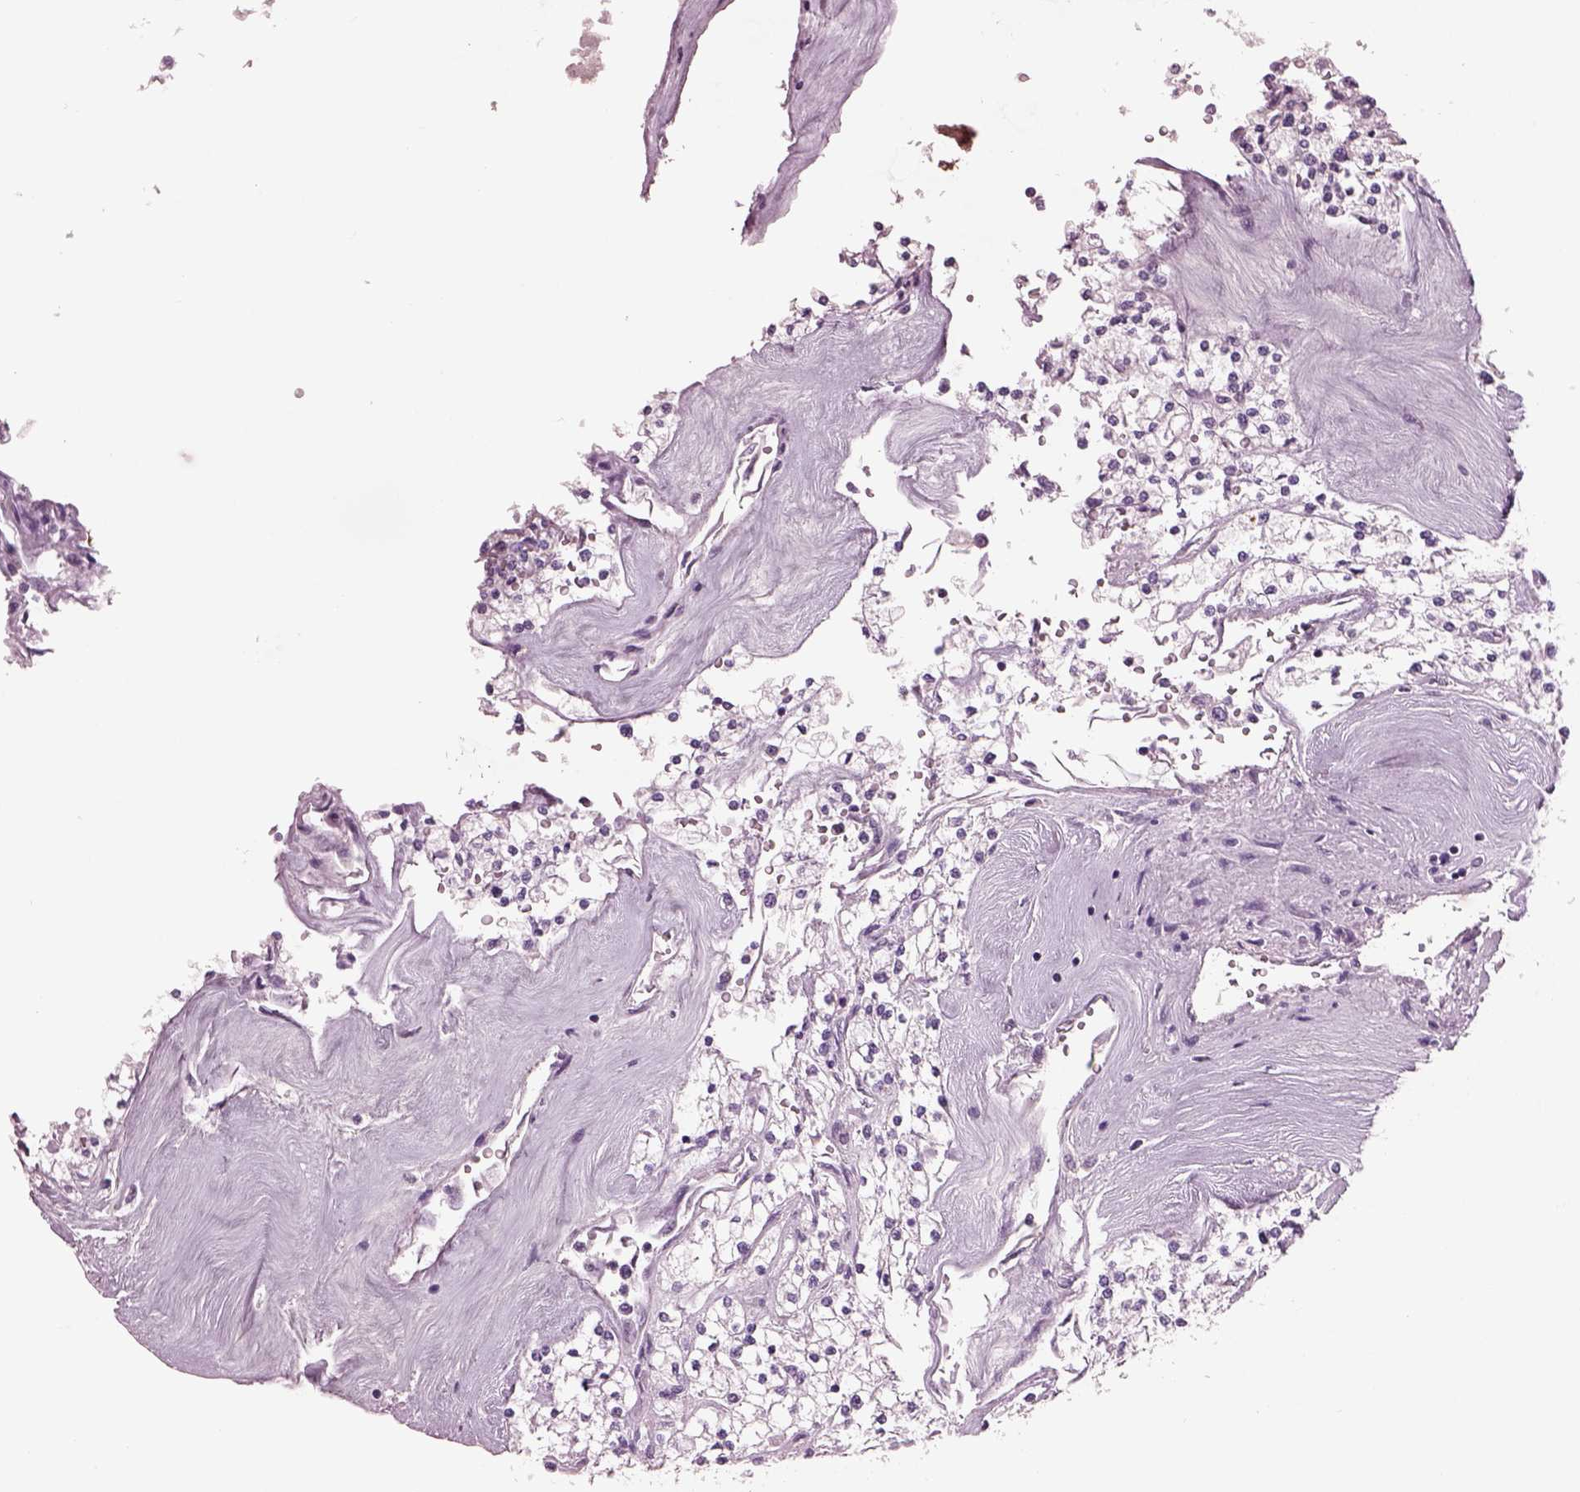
{"staining": {"intensity": "negative", "quantity": "none", "location": "none"}, "tissue": "renal cancer", "cell_type": "Tumor cells", "image_type": "cancer", "snomed": [{"axis": "morphology", "description": "Adenocarcinoma, NOS"}, {"axis": "topography", "description": "Kidney"}], "caption": "IHC image of renal cancer stained for a protein (brown), which reveals no positivity in tumor cells.", "gene": "CYLC1", "patient": {"sex": "male", "age": 80}}